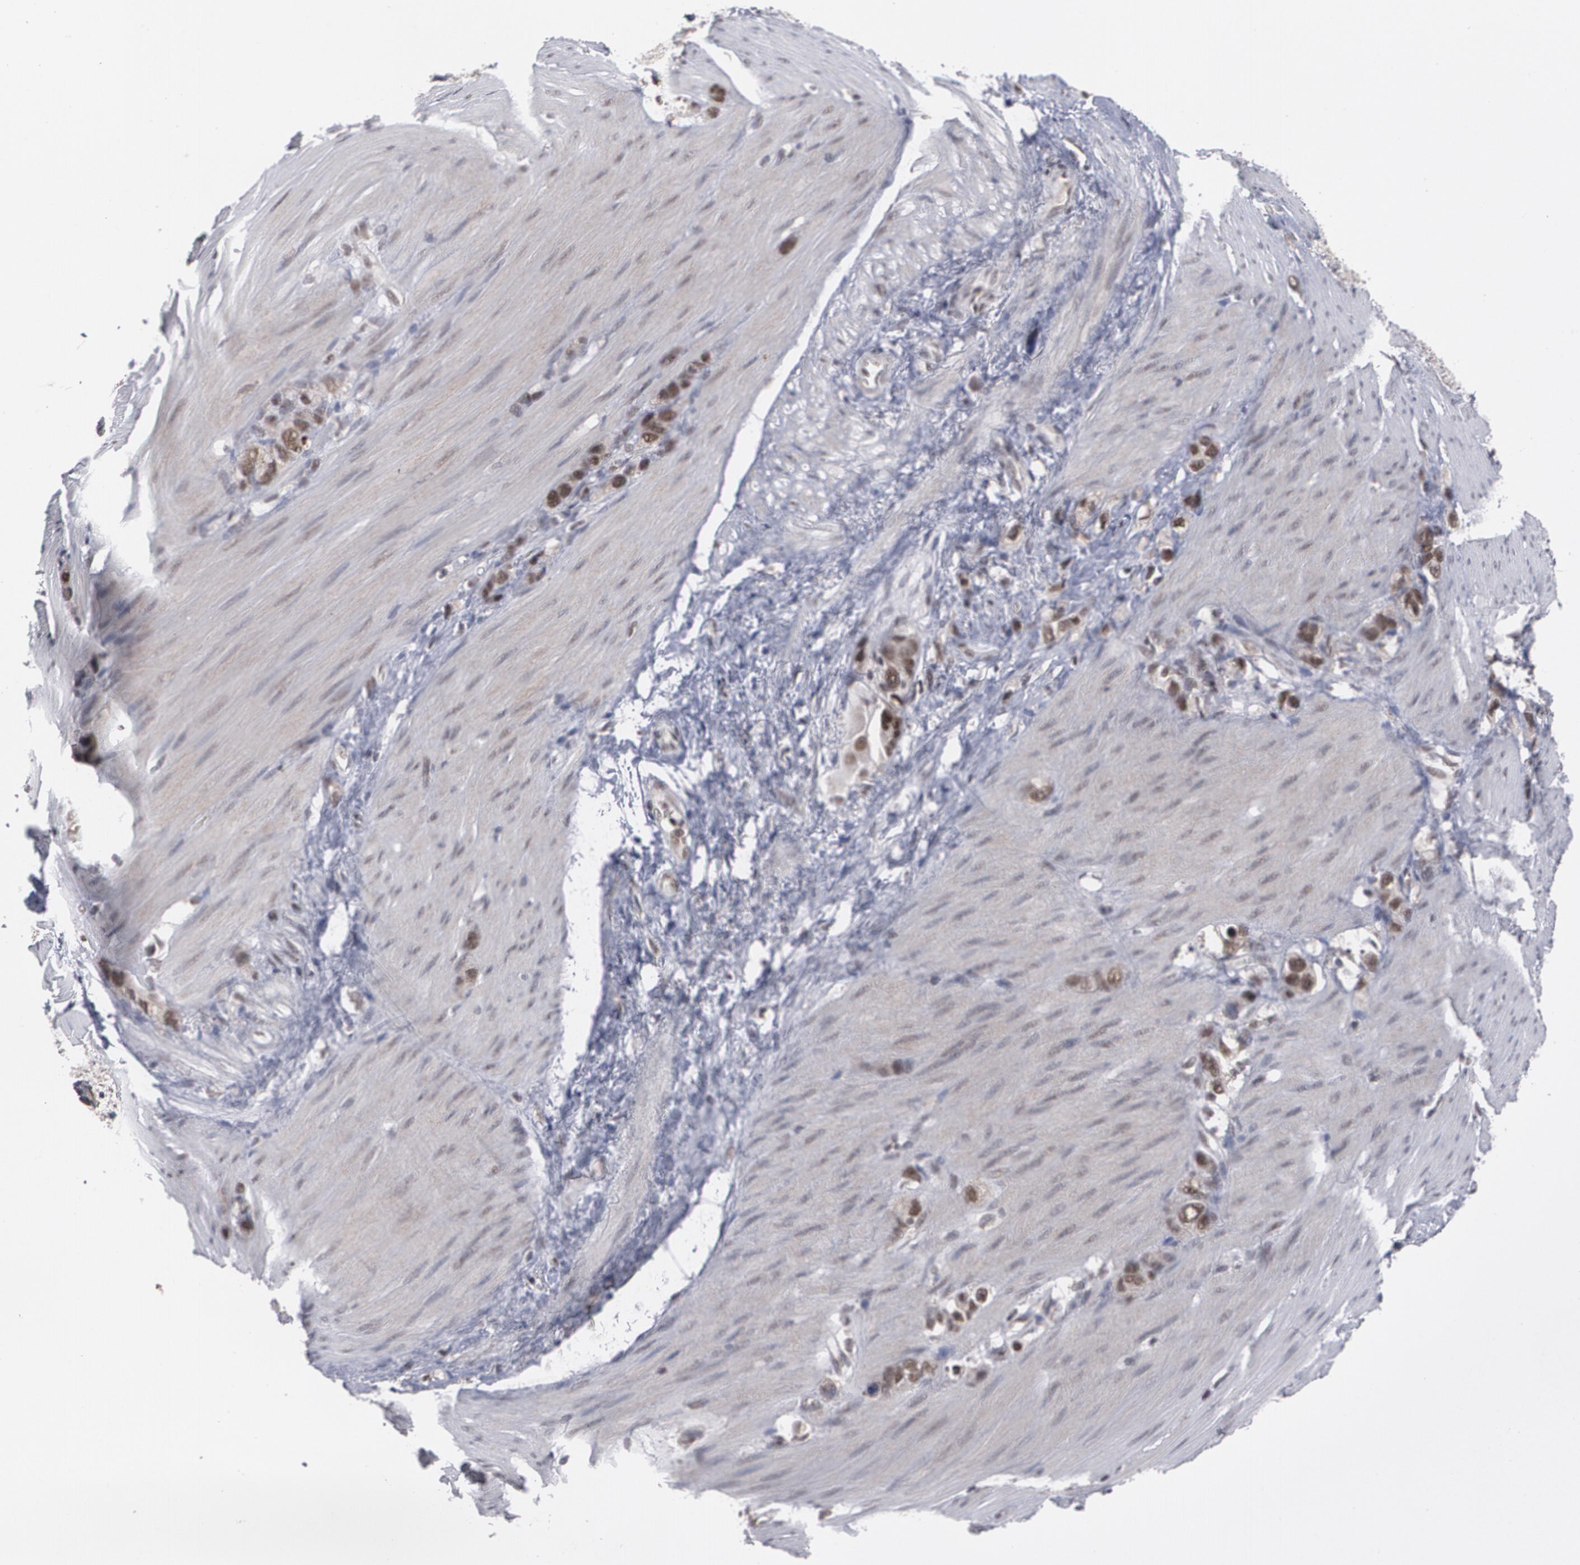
{"staining": {"intensity": "moderate", "quantity": ">75%", "location": "nuclear"}, "tissue": "stomach cancer", "cell_type": "Tumor cells", "image_type": "cancer", "snomed": [{"axis": "morphology", "description": "Normal tissue, NOS"}, {"axis": "morphology", "description": "Adenocarcinoma, NOS"}, {"axis": "morphology", "description": "Adenocarcinoma, High grade"}, {"axis": "topography", "description": "Stomach, upper"}, {"axis": "topography", "description": "Stomach"}], "caption": "High-magnification brightfield microscopy of stomach adenocarcinoma stained with DAB (3,3'-diaminobenzidine) (brown) and counterstained with hematoxylin (blue). tumor cells exhibit moderate nuclear expression is seen in approximately>75% of cells.", "gene": "INTS6", "patient": {"sex": "female", "age": 65}}